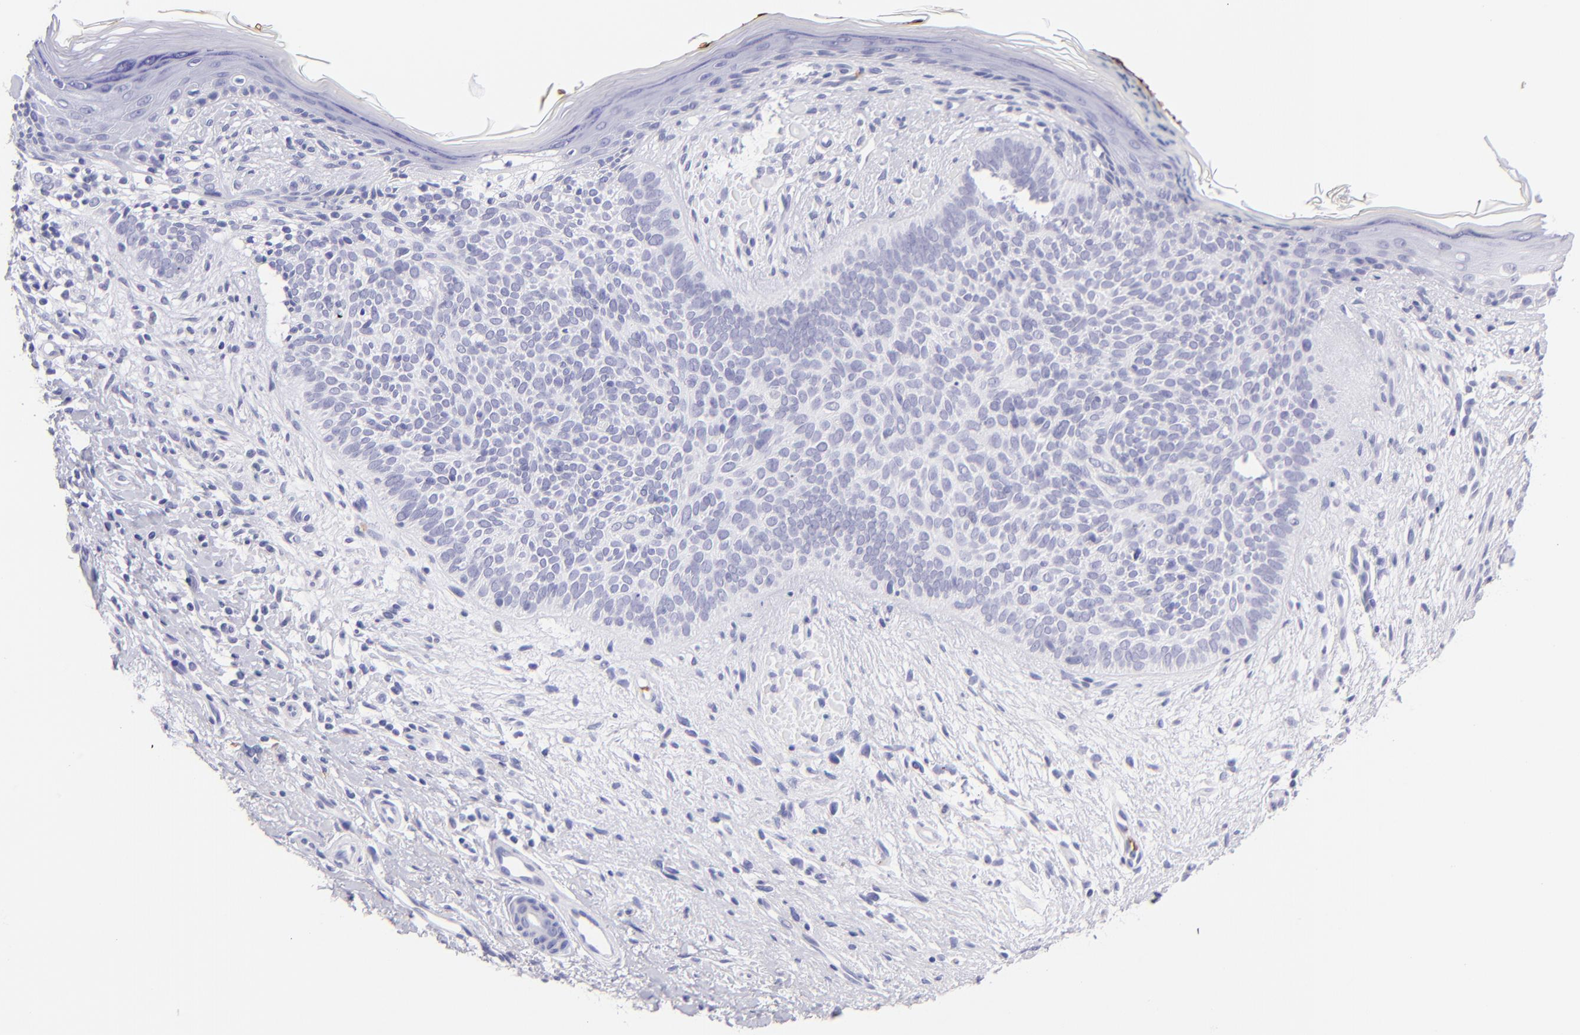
{"staining": {"intensity": "negative", "quantity": "none", "location": "none"}, "tissue": "skin cancer", "cell_type": "Tumor cells", "image_type": "cancer", "snomed": [{"axis": "morphology", "description": "Basal cell carcinoma"}, {"axis": "topography", "description": "Skin"}], "caption": "Skin cancer was stained to show a protein in brown. There is no significant expression in tumor cells.", "gene": "GYPA", "patient": {"sex": "female", "age": 78}}